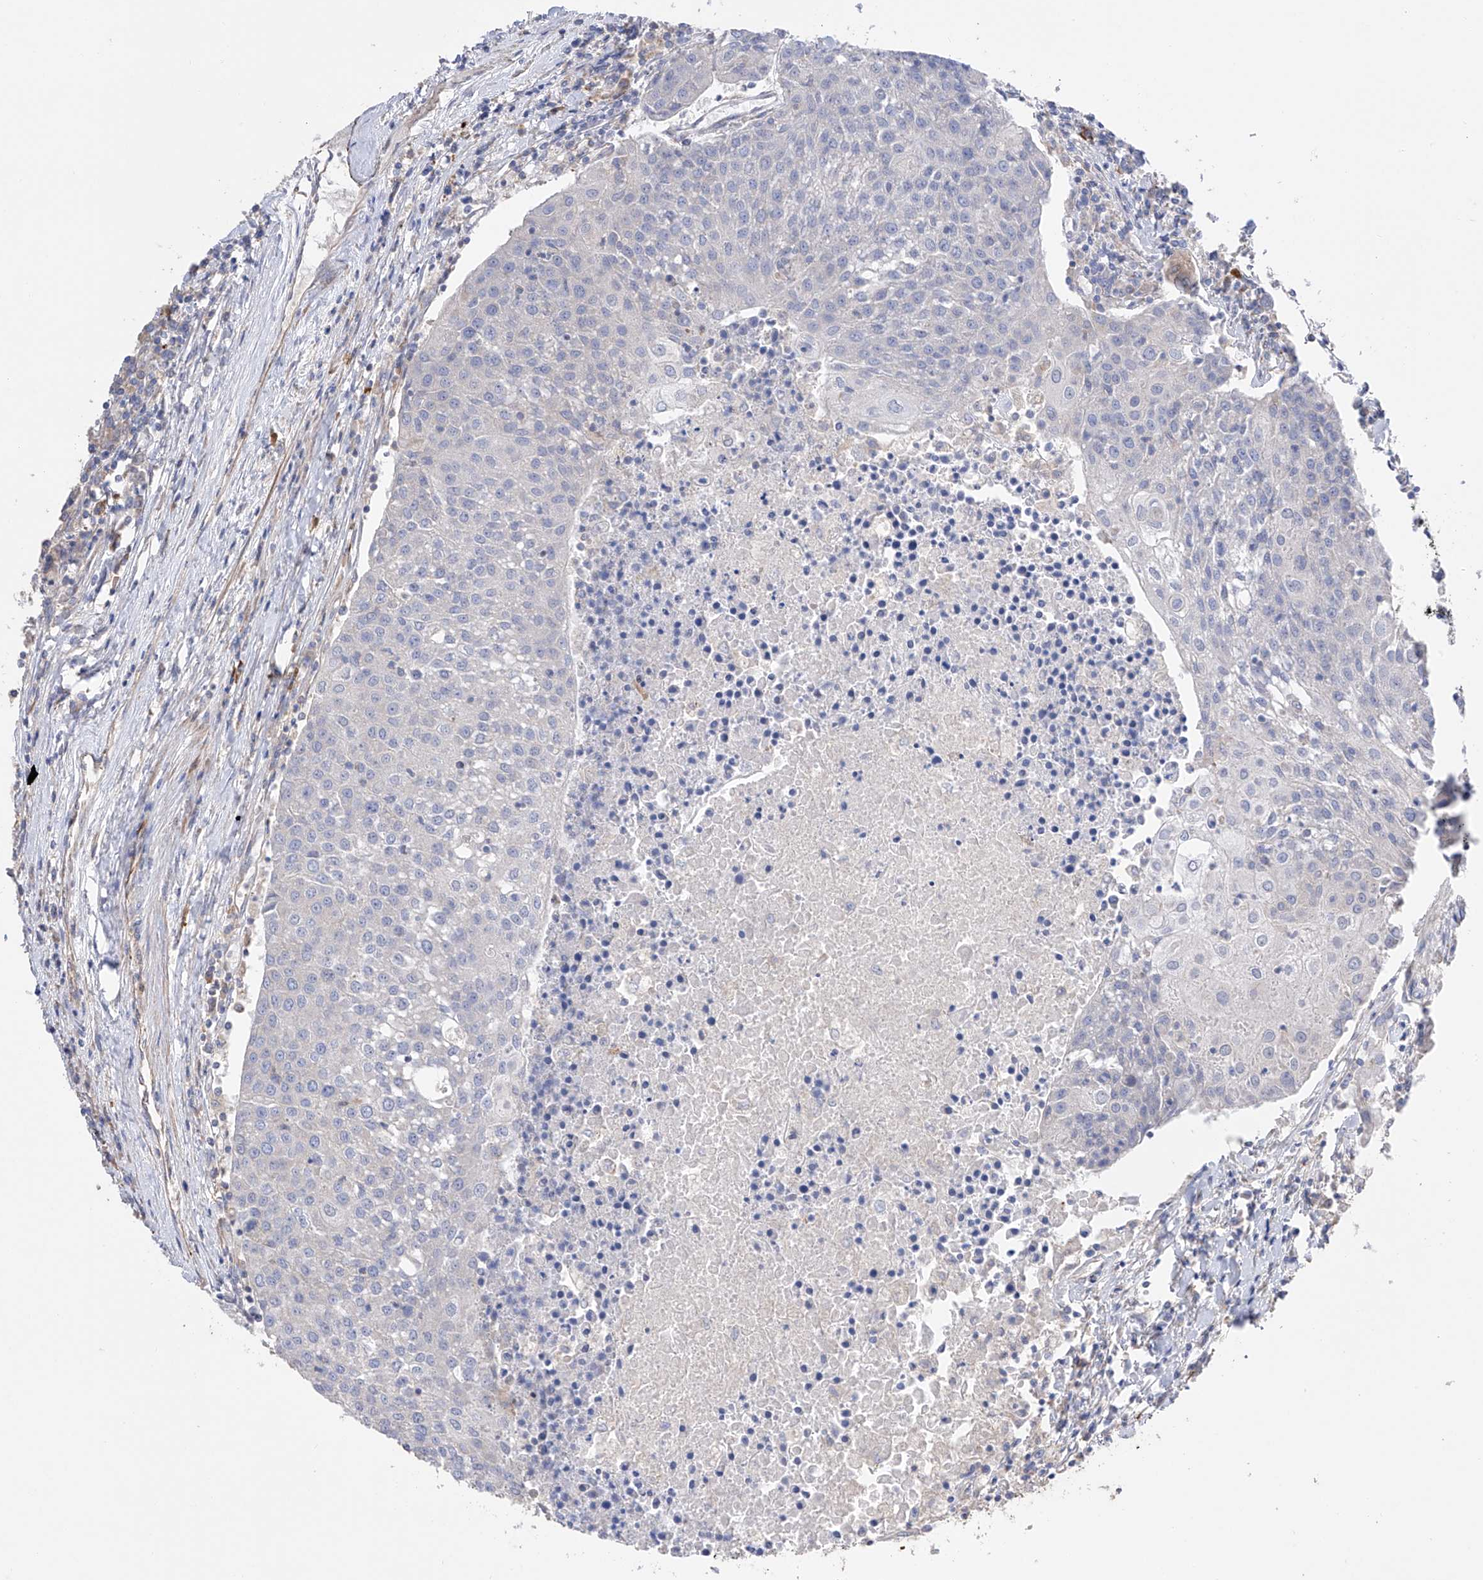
{"staining": {"intensity": "negative", "quantity": "none", "location": "none"}, "tissue": "urothelial cancer", "cell_type": "Tumor cells", "image_type": "cancer", "snomed": [{"axis": "morphology", "description": "Urothelial carcinoma, High grade"}, {"axis": "topography", "description": "Urinary bladder"}], "caption": "The micrograph exhibits no staining of tumor cells in high-grade urothelial carcinoma.", "gene": "NFATC4", "patient": {"sex": "female", "age": 85}}